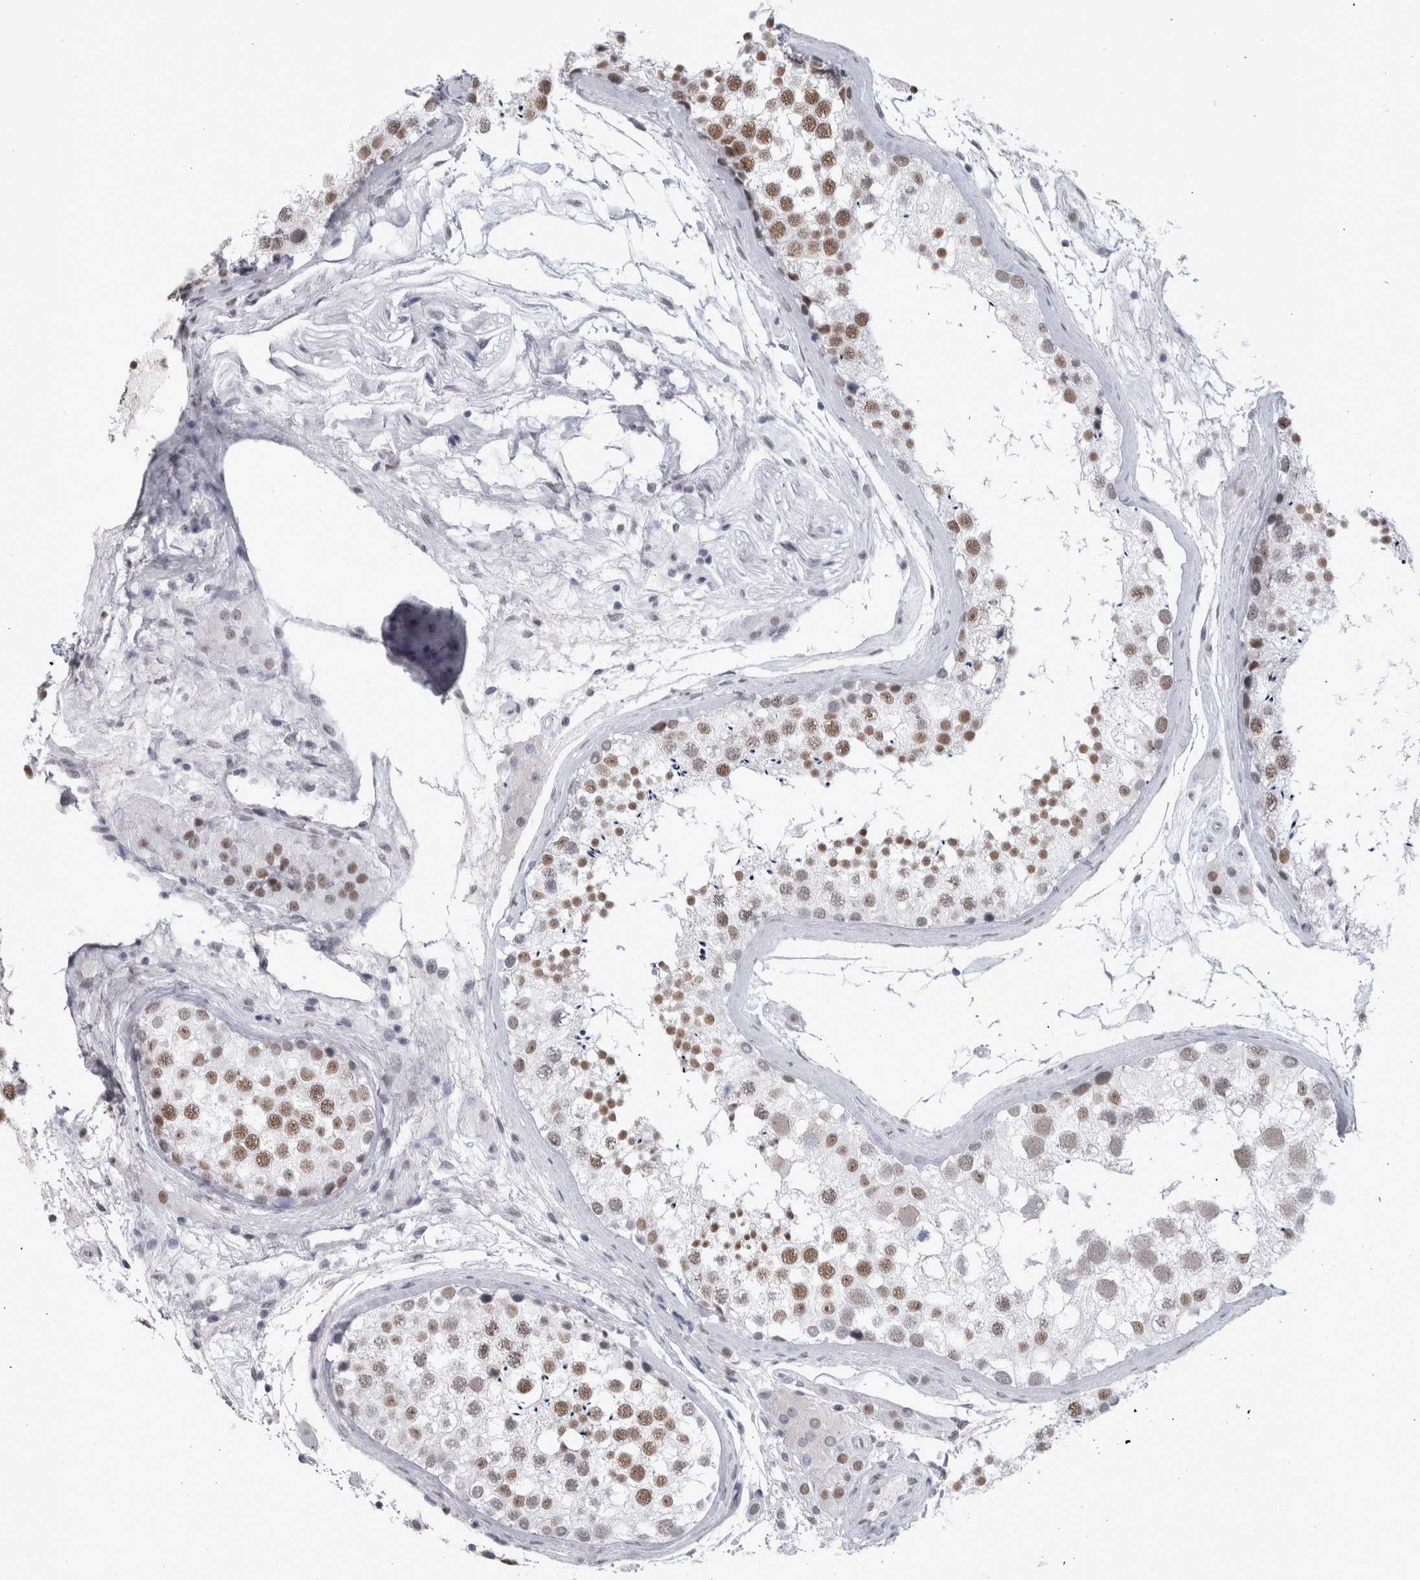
{"staining": {"intensity": "moderate", "quantity": ">75%", "location": "nuclear"}, "tissue": "testis", "cell_type": "Cells in seminiferous ducts", "image_type": "normal", "snomed": [{"axis": "morphology", "description": "Normal tissue, NOS"}, {"axis": "topography", "description": "Testis"}], "caption": "Human testis stained for a protein (brown) demonstrates moderate nuclear positive expression in about >75% of cells in seminiferous ducts.", "gene": "API5", "patient": {"sex": "male", "age": 46}}